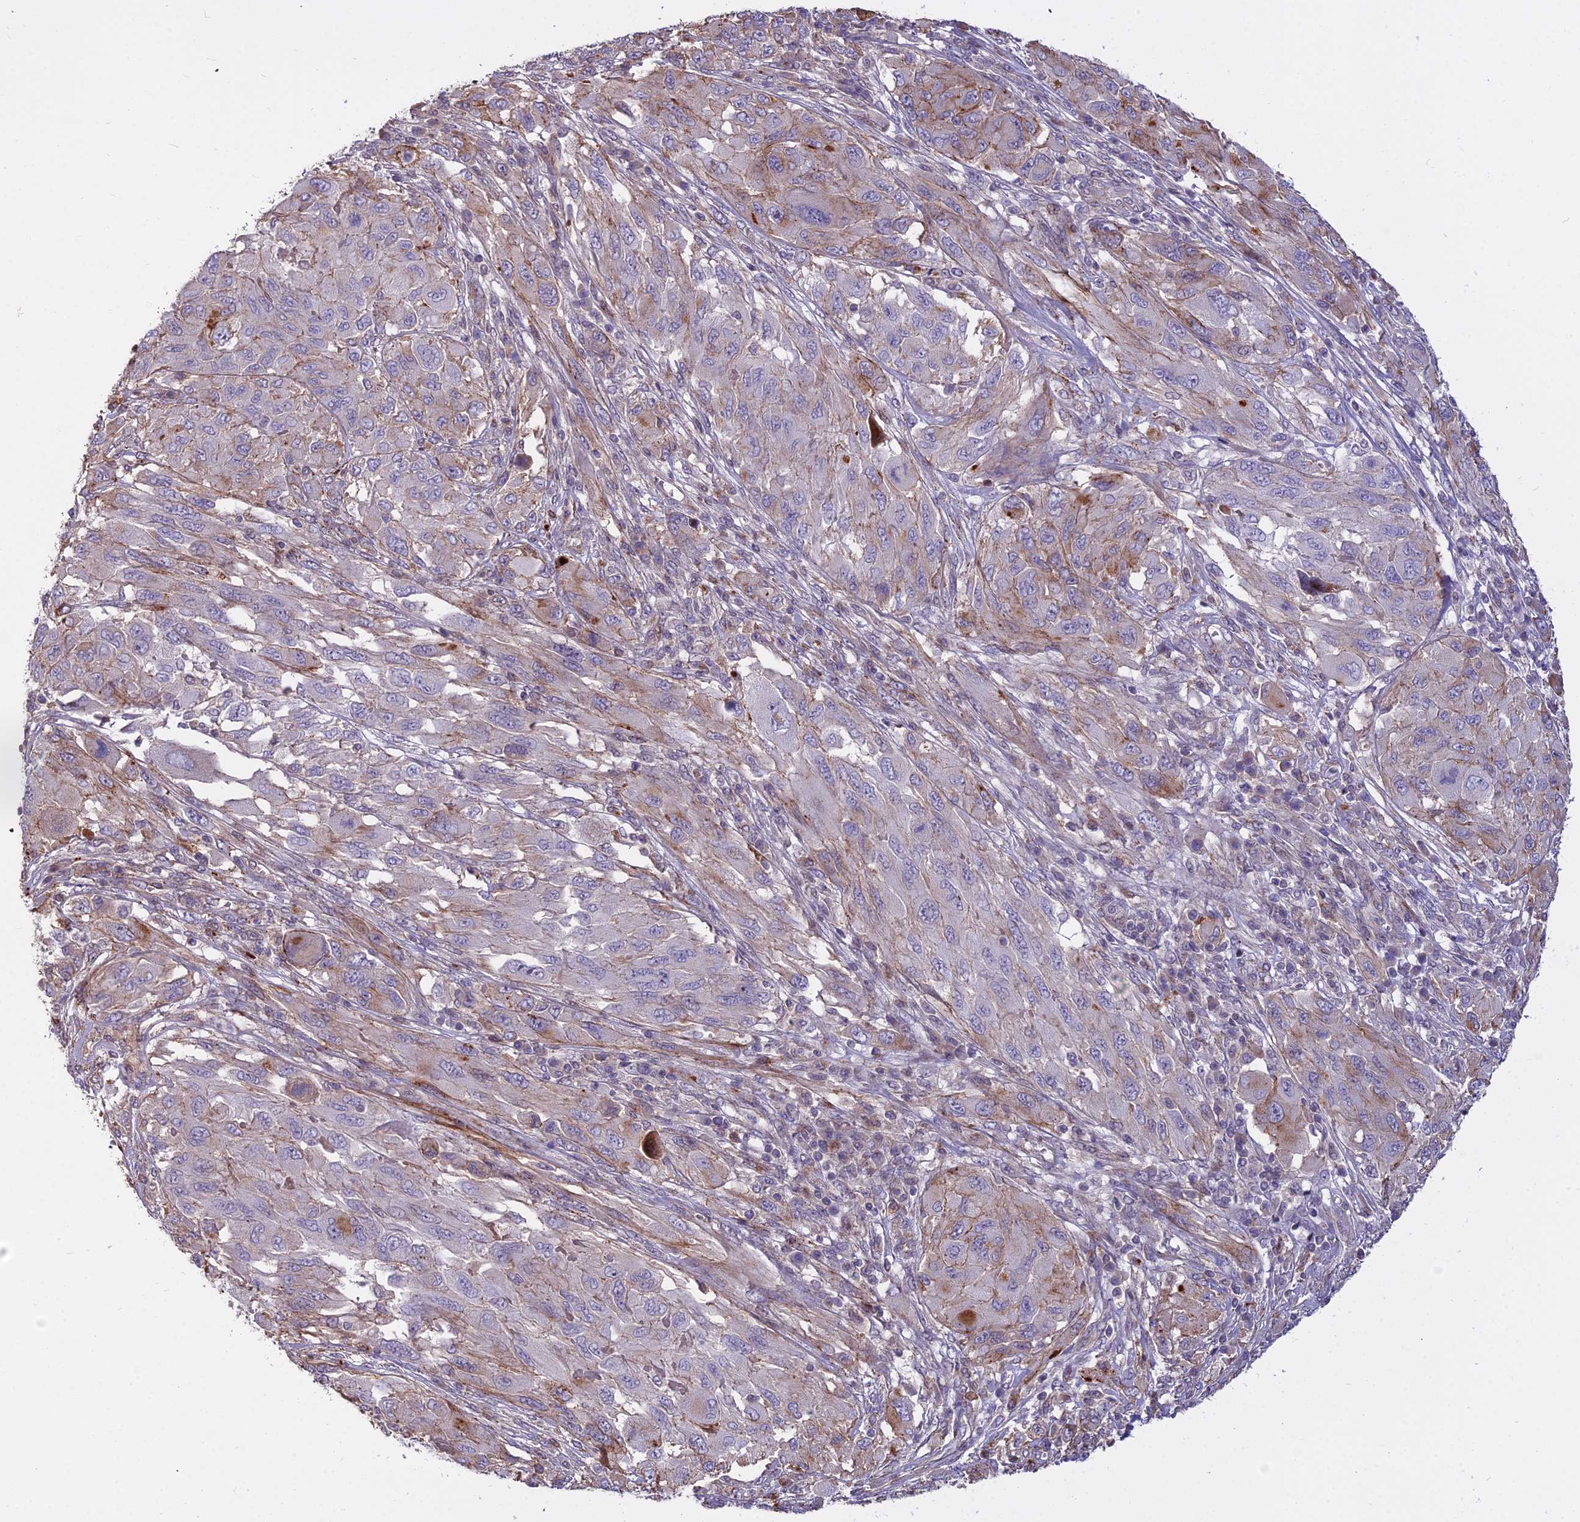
{"staining": {"intensity": "weak", "quantity": "<25%", "location": "cytoplasmic/membranous"}, "tissue": "melanoma", "cell_type": "Tumor cells", "image_type": "cancer", "snomed": [{"axis": "morphology", "description": "Malignant melanoma, NOS"}, {"axis": "topography", "description": "Skin"}], "caption": "IHC micrograph of neoplastic tissue: human melanoma stained with DAB displays no significant protein expression in tumor cells.", "gene": "GLYATL3", "patient": {"sex": "female", "age": 91}}